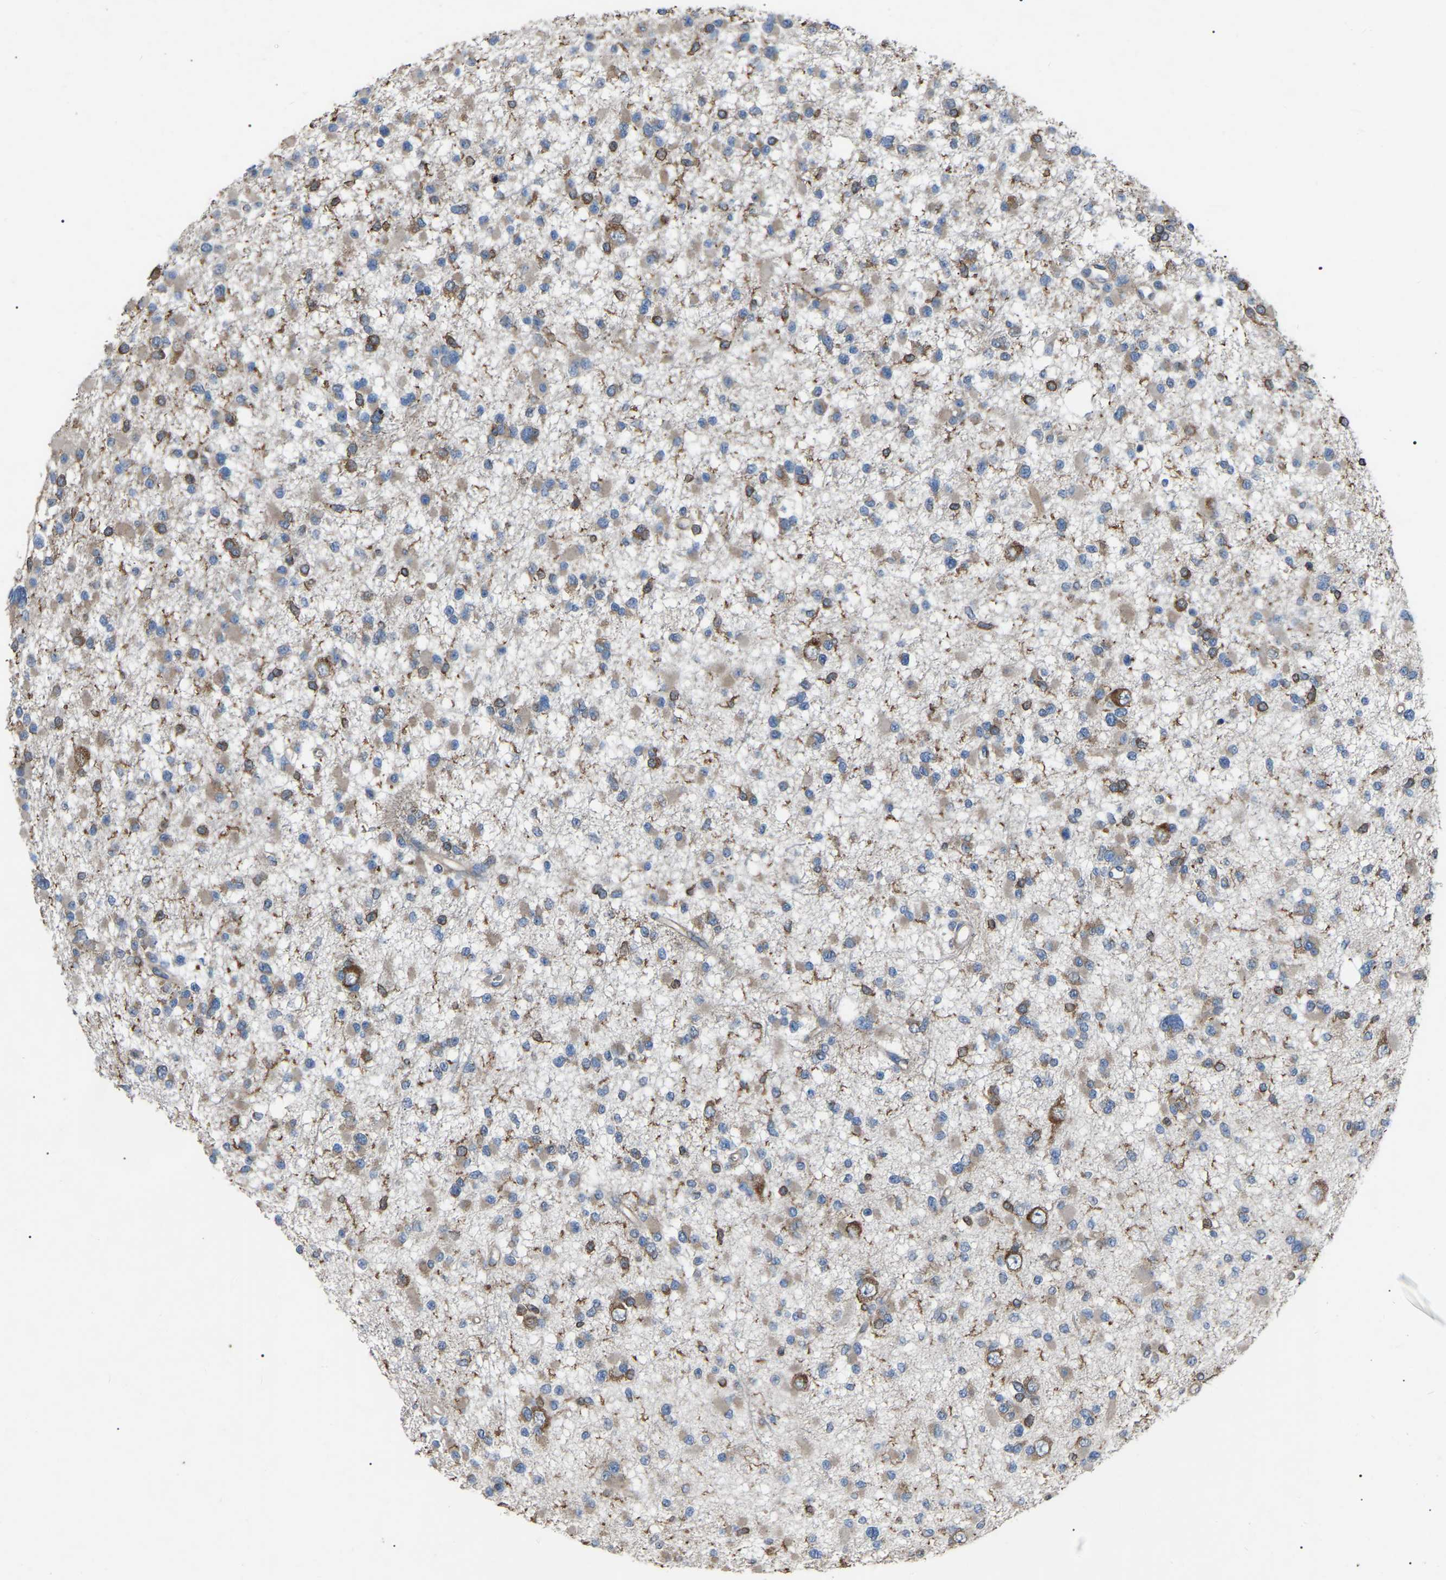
{"staining": {"intensity": "weak", "quantity": ">75%", "location": "cytoplasmic/membranous"}, "tissue": "glioma", "cell_type": "Tumor cells", "image_type": "cancer", "snomed": [{"axis": "morphology", "description": "Glioma, malignant, Low grade"}, {"axis": "topography", "description": "Brain"}], "caption": "This image demonstrates glioma stained with IHC to label a protein in brown. The cytoplasmic/membranous of tumor cells show weak positivity for the protein. Nuclei are counter-stained blue.", "gene": "AIMP1", "patient": {"sex": "female", "age": 22}}